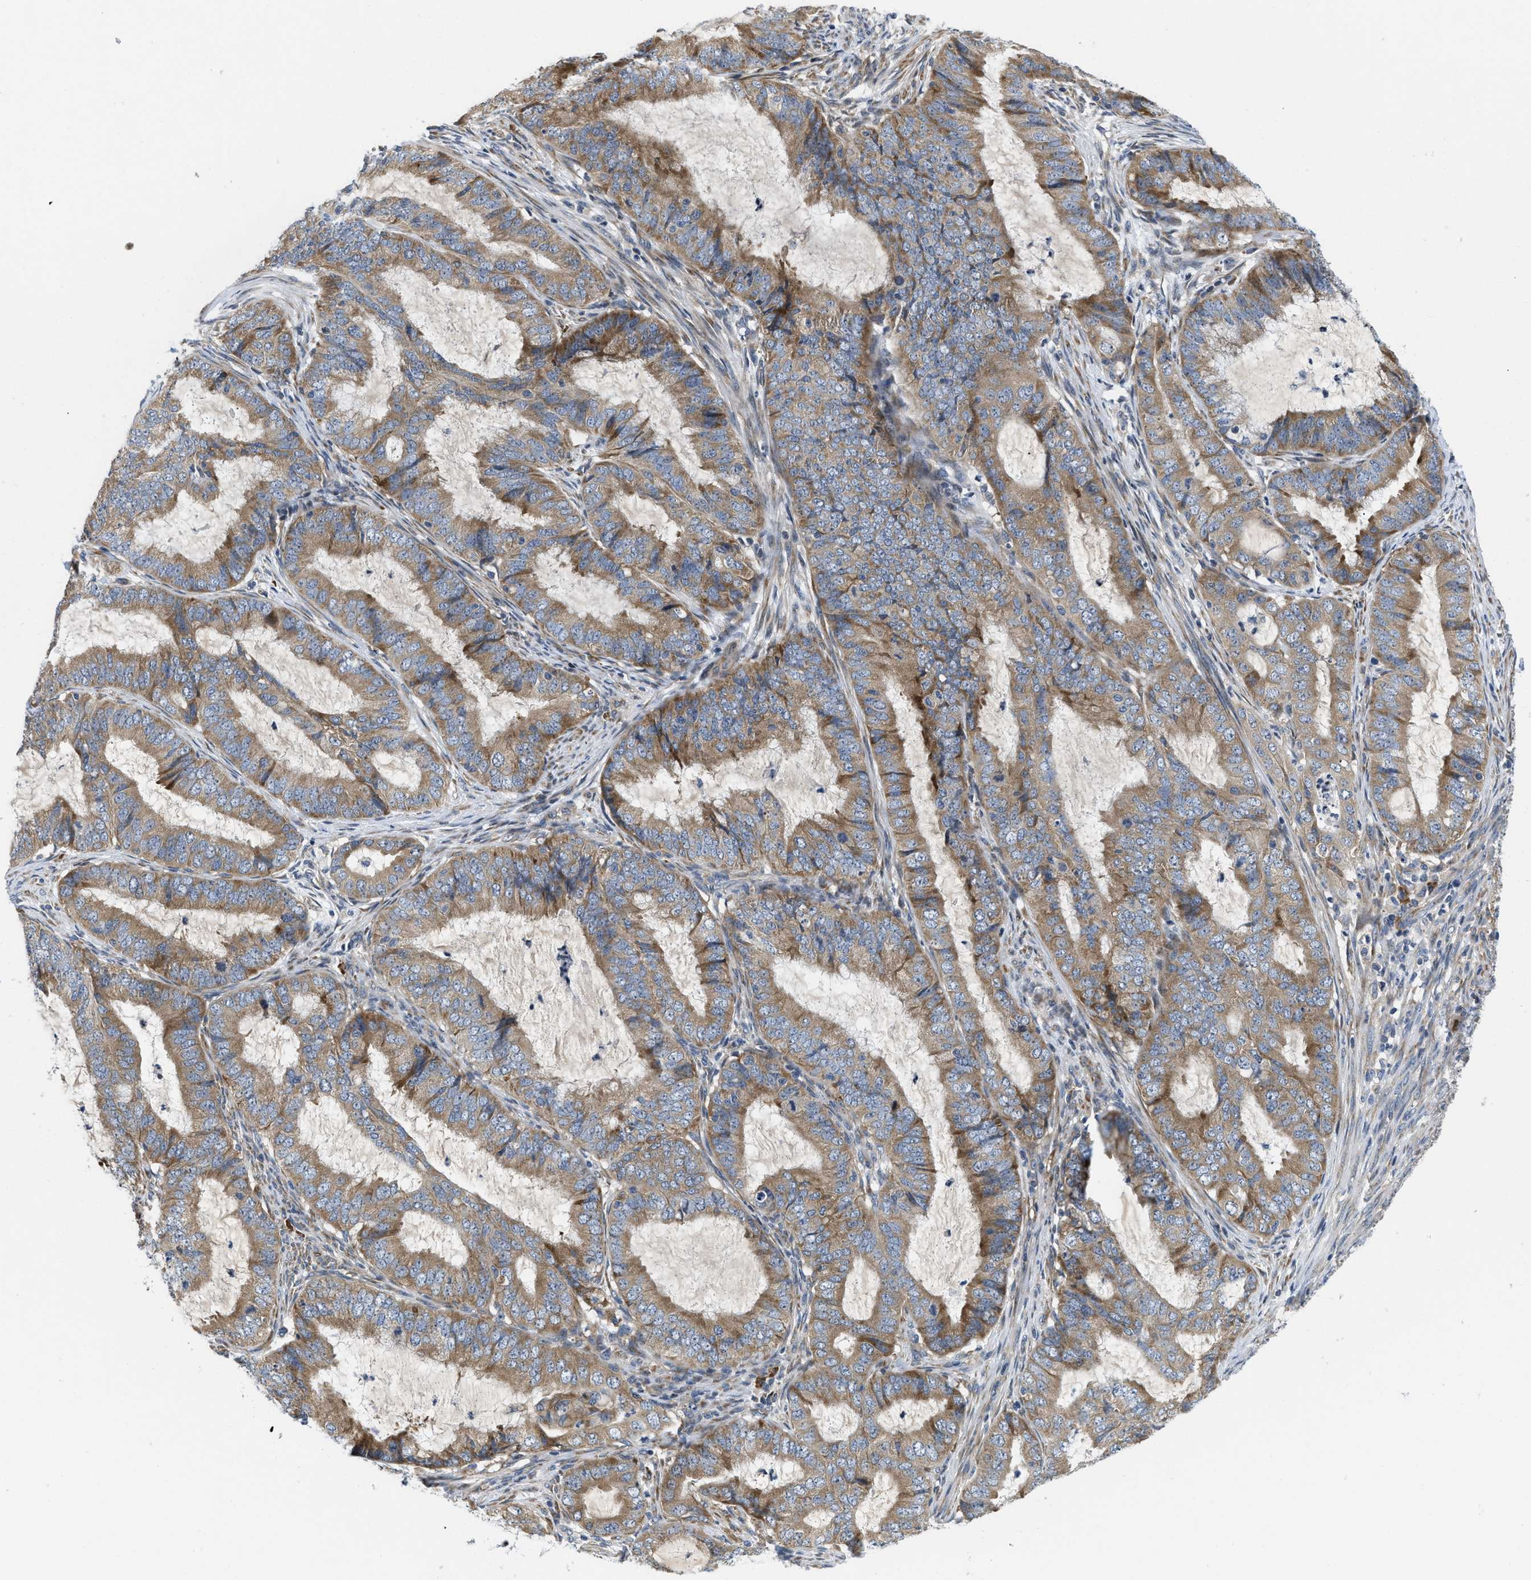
{"staining": {"intensity": "weak", "quantity": ">75%", "location": "cytoplasmic/membranous"}, "tissue": "endometrial cancer", "cell_type": "Tumor cells", "image_type": "cancer", "snomed": [{"axis": "morphology", "description": "Adenocarcinoma, NOS"}, {"axis": "topography", "description": "Endometrium"}], "caption": "Immunohistochemistry micrograph of neoplastic tissue: human endometrial cancer stained using IHC displays low levels of weak protein expression localized specifically in the cytoplasmic/membranous of tumor cells, appearing as a cytoplasmic/membranous brown color.", "gene": "IKBKE", "patient": {"sex": "female", "age": 70}}